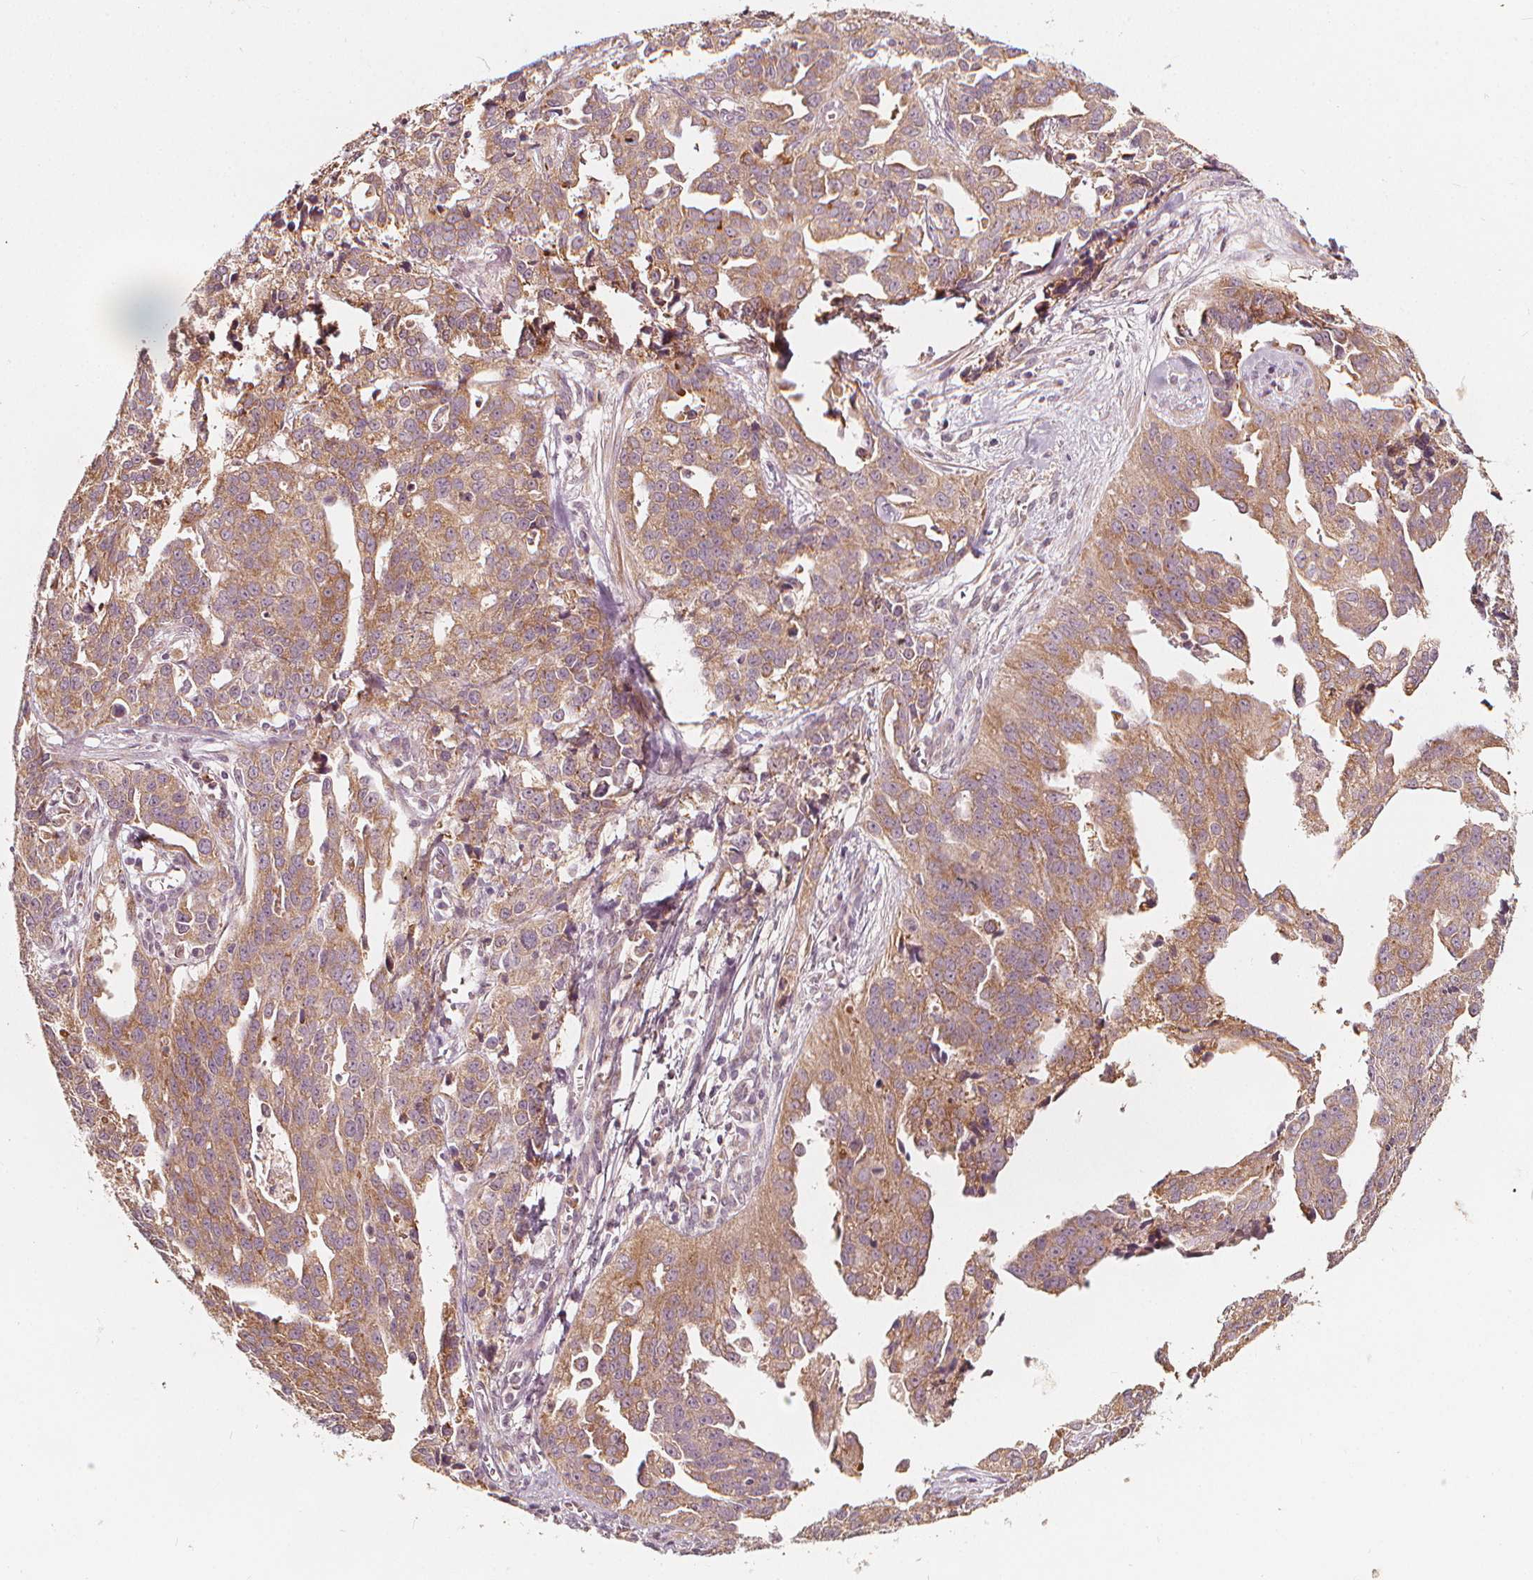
{"staining": {"intensity": "moderate", "quantity": ">75%", "location": "cytoplasmic/membranous"}, "tissue": "ovarian cancer", "cell_type": "Tumor cells", "image_type": "cancer", "snomed": [{"axis": "morphology", "description": "Cystadenocarcinoma, serous, NOS"}, {"axis": "topography", "description": "Ovary"}], "caption": "Protein expression analysis of ovarian serous cystadenocarcinoma displays moderate cytoplasmic/membranous positivity in about >75% of tumor cells. The staining was performed using DAB, with brown indicating positive protein expression. Nuclei are stained blue with hematoxylin.", "gene": "NPC1L1", "patient": {"sex": "female", "age": 75}}